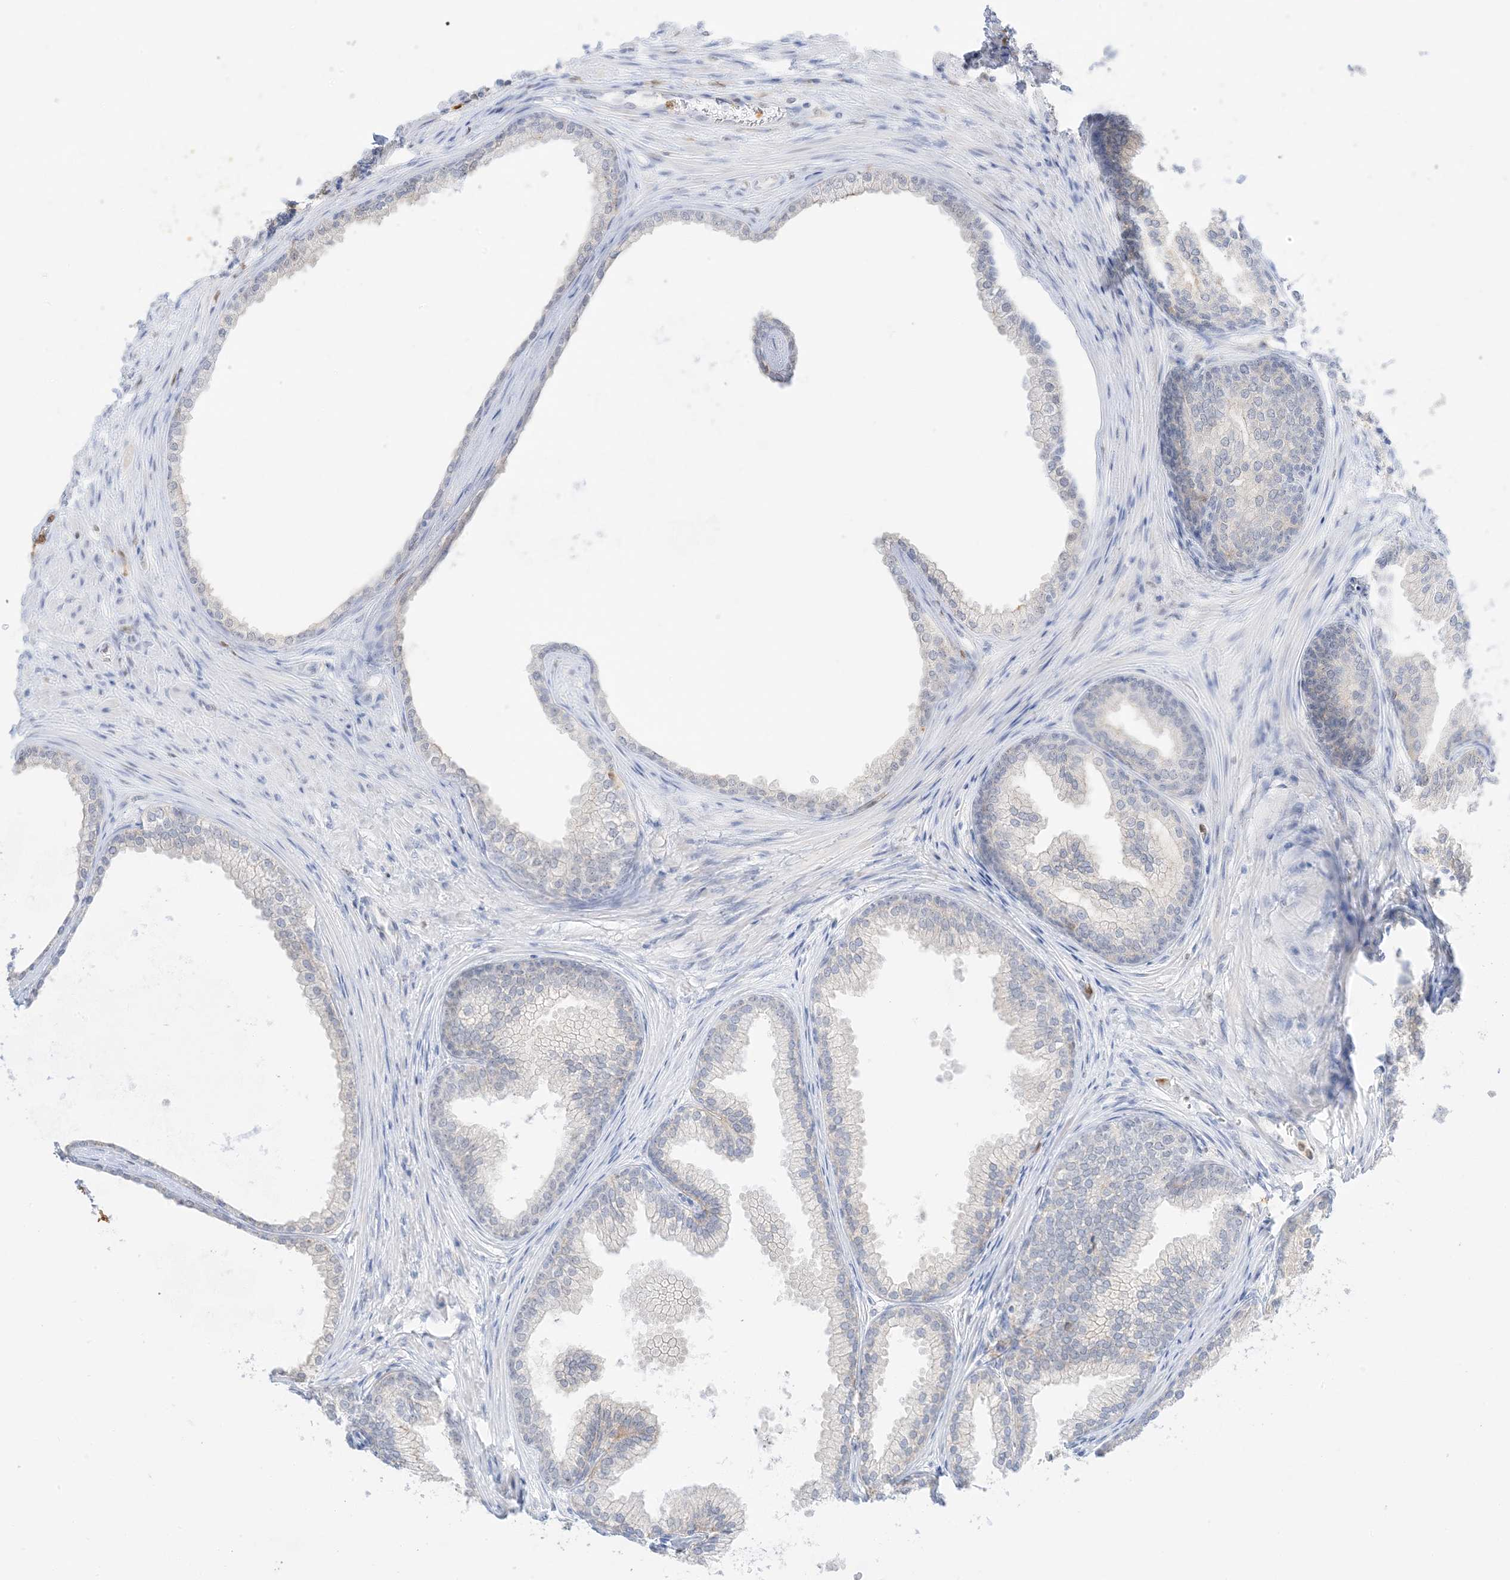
{"staining": {"intensity": "moderate", "quantity": "25%-75%", "location": "cytoplasmic/membranous"}, "tissue": "prostate", "cell_type": "Glandular cells", "image_type": "normal", "snomed": [{"axis": "morphology", "description": "Normal tissue, NOS"}, {"axis": "topography", "description": "Prostate"}], "caption": "IHC photomicrograph of benign prostate: prostate stained using IHC displays medium levels of moderate protein expression localized specifically in the cytoplasmic/membranous of glandular cells, appearing as a cytoplasmic/membranous brown color.", "gene": "GCA", "patient": {"sex": "male", "age": 76}}